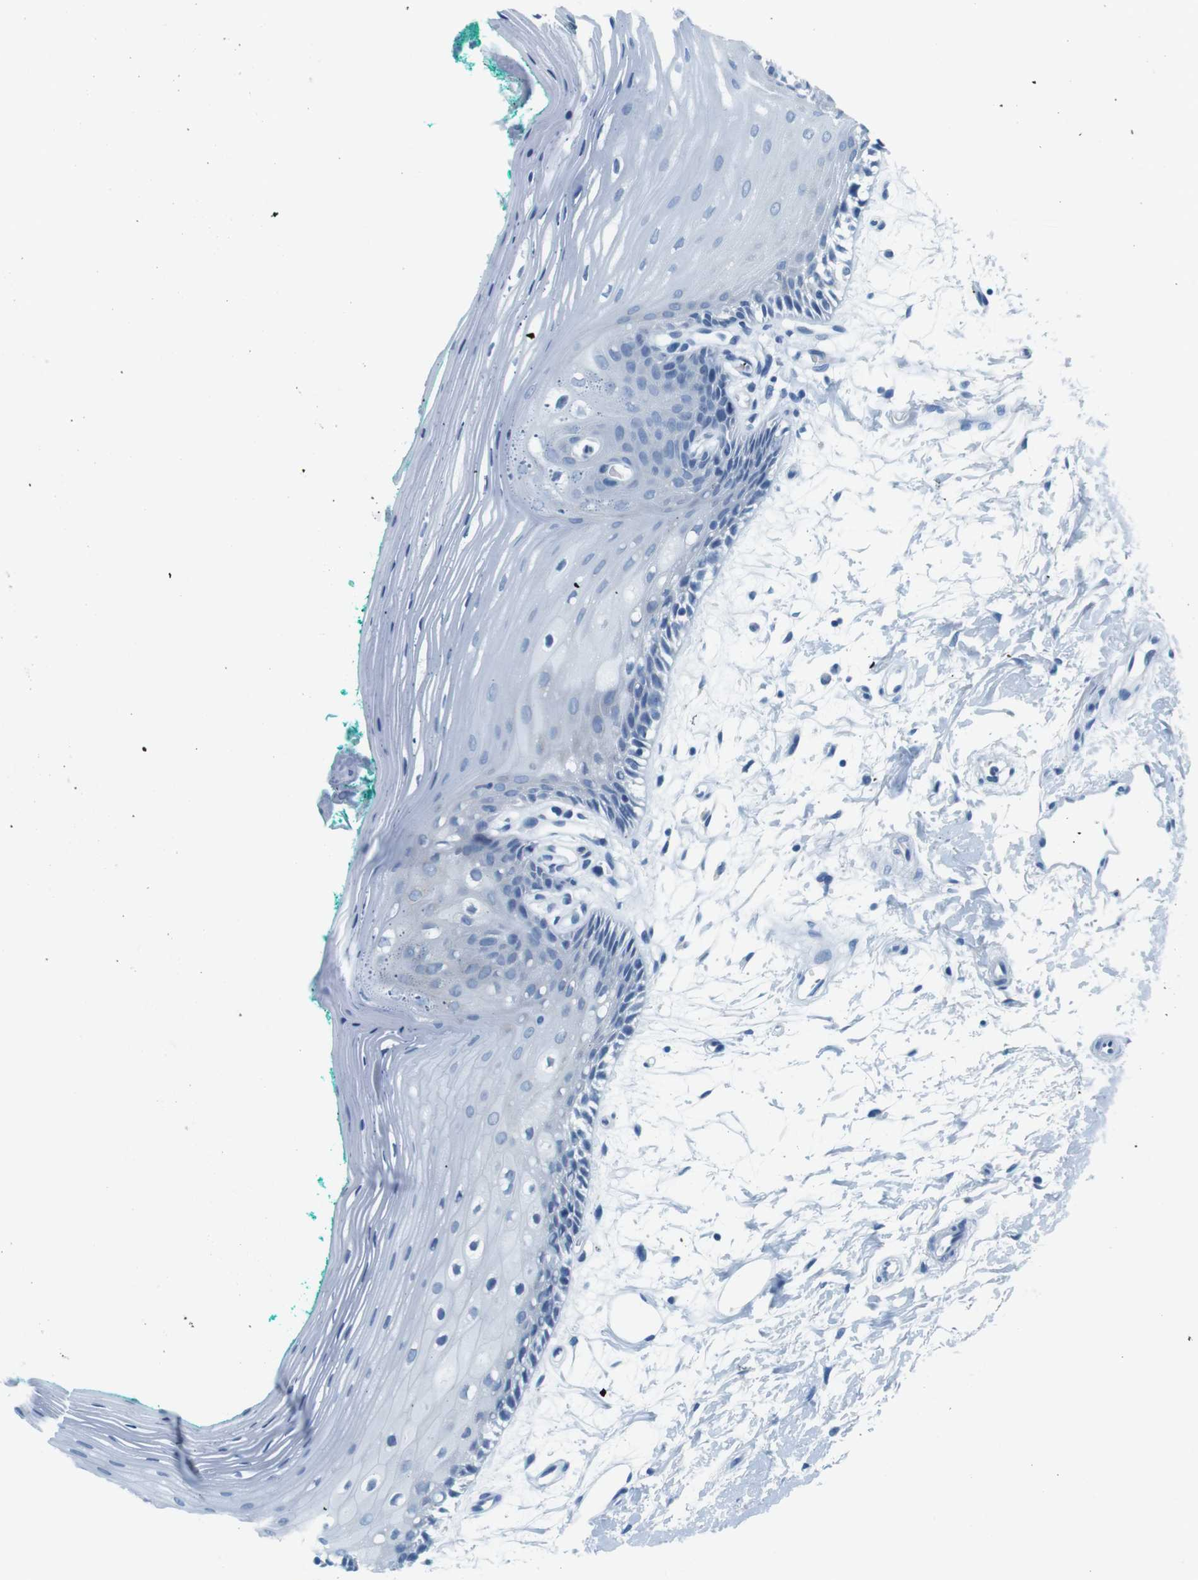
{"staining": {"intensity": "negative", "quantity": "none", "location": "none"}, "tissue": "oral mucosa", "cell_type": "Squamous epithelial cells", "image_type": "normal", "snomed": [{"axis": "morphology", "description": "Normal tissue, NOS"}, {"axis": "topography", "description": "Skeletal muscle"}, {"axis": "topography", "description": "Oral tissue"}, {"axis": "topography", "description": "Peripheral nerve tissue"}], "caption": "Immunohistochemistry (IHC) of normal human oral mucosa shows no positivity in squamous epithelial cells. (DAB (3,3'-diaminobenzidine) IHC visualized using brightfield microscopy, high magnification).", "gene": "CYP2C9", "patient": {"sex": "female", "age": 84}}